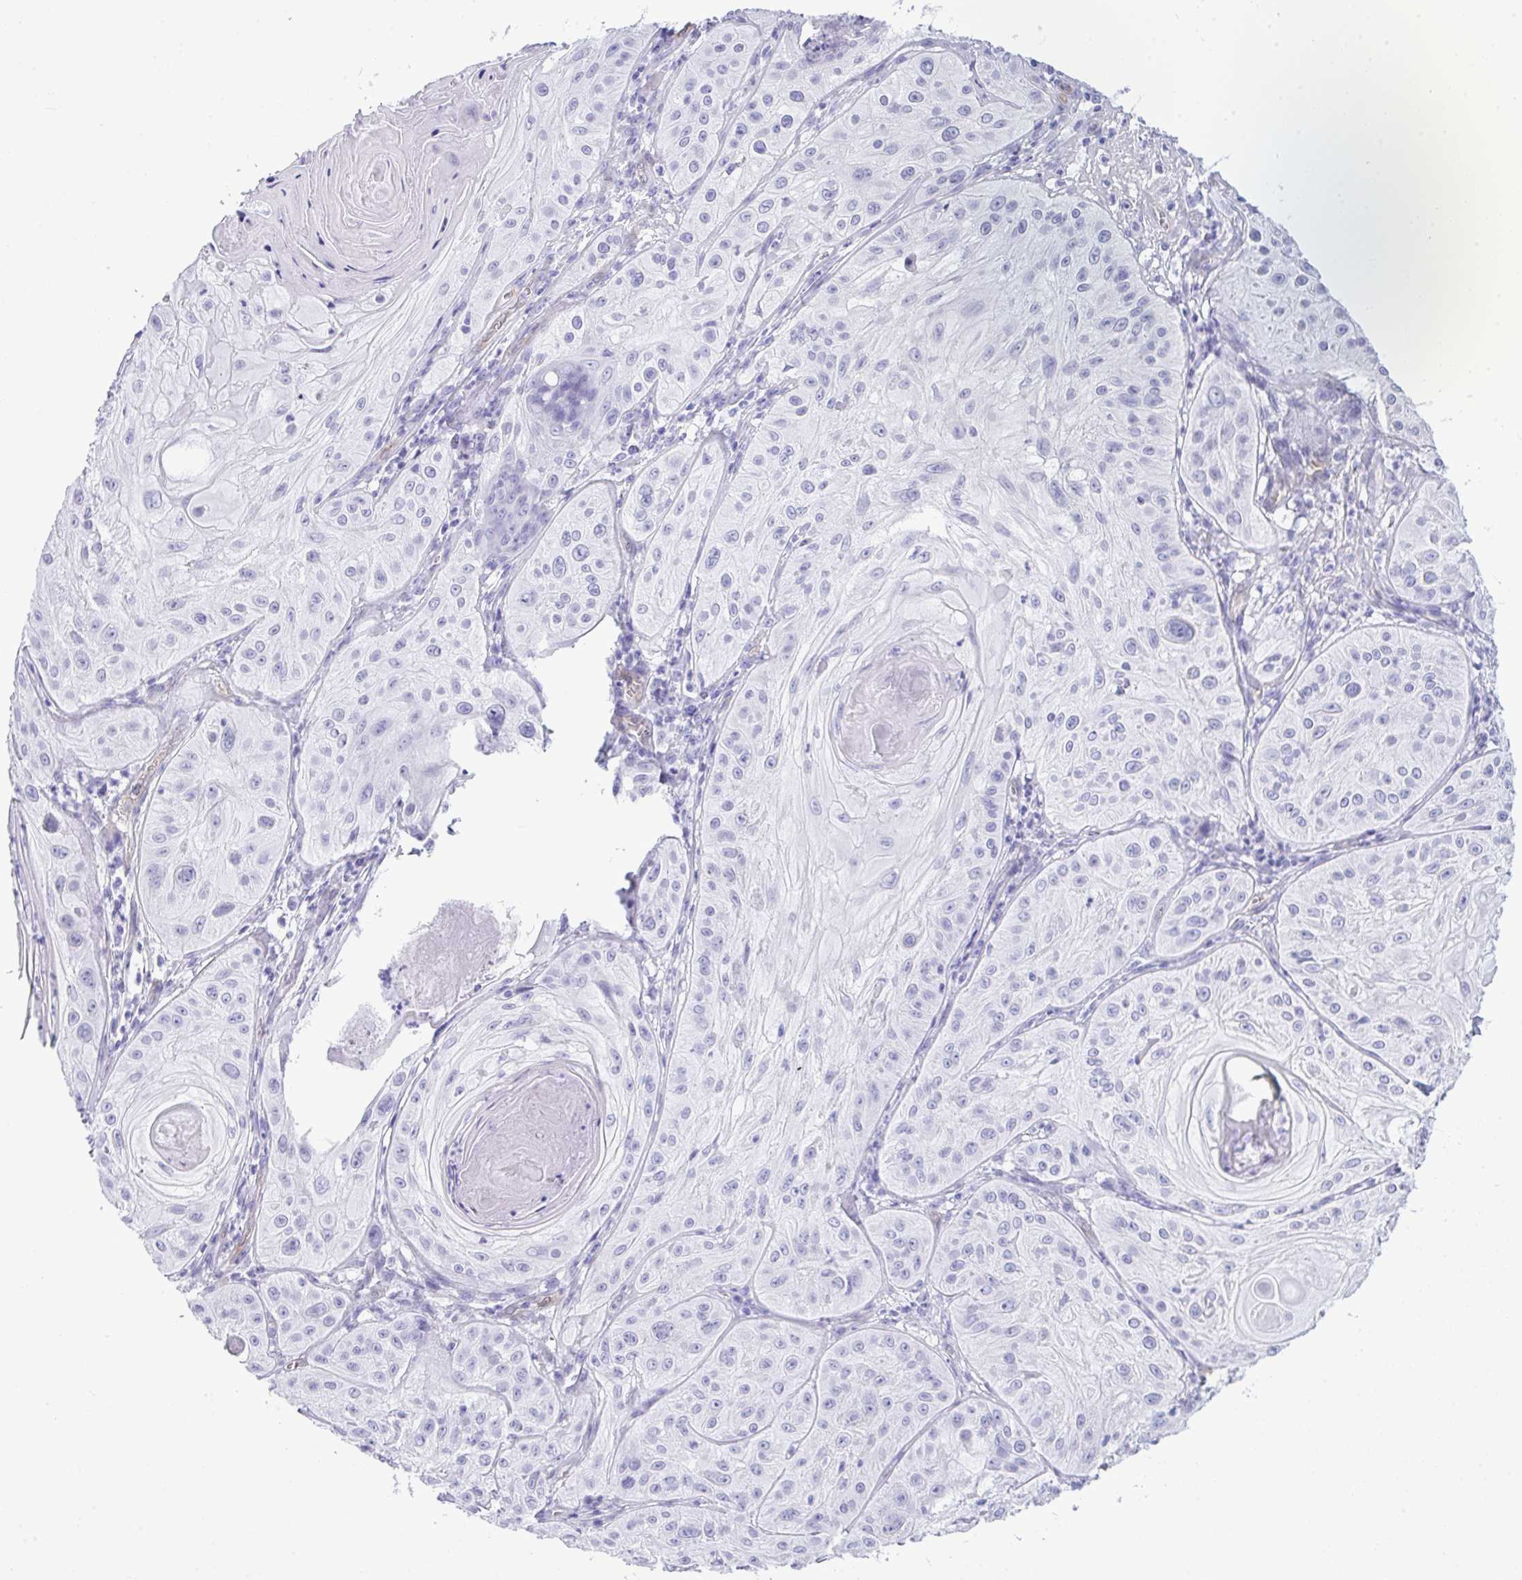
{"staining": {"intensity": "negative", "quantity": "none", "location": "none"}, "tissue": "skin cancer", "cell_type": "Tumor cells", "image_type": "cancer", "snomed": [{"axis": "morphology", "description": "Squamous cell carcinoma, NOS"}, {"axis": "topography", "description": "Skin"}], "caption": "Immunohistochemical staining of human squamous cell carcinoma (skin) exhibits no significant staining in tumor cells. The staining is performed using DAB brown chromogen with nuclei counter-stained in using hematoxylin.", "gene": "LIMS2", "patient": {"sex": "male", "age": 85}}